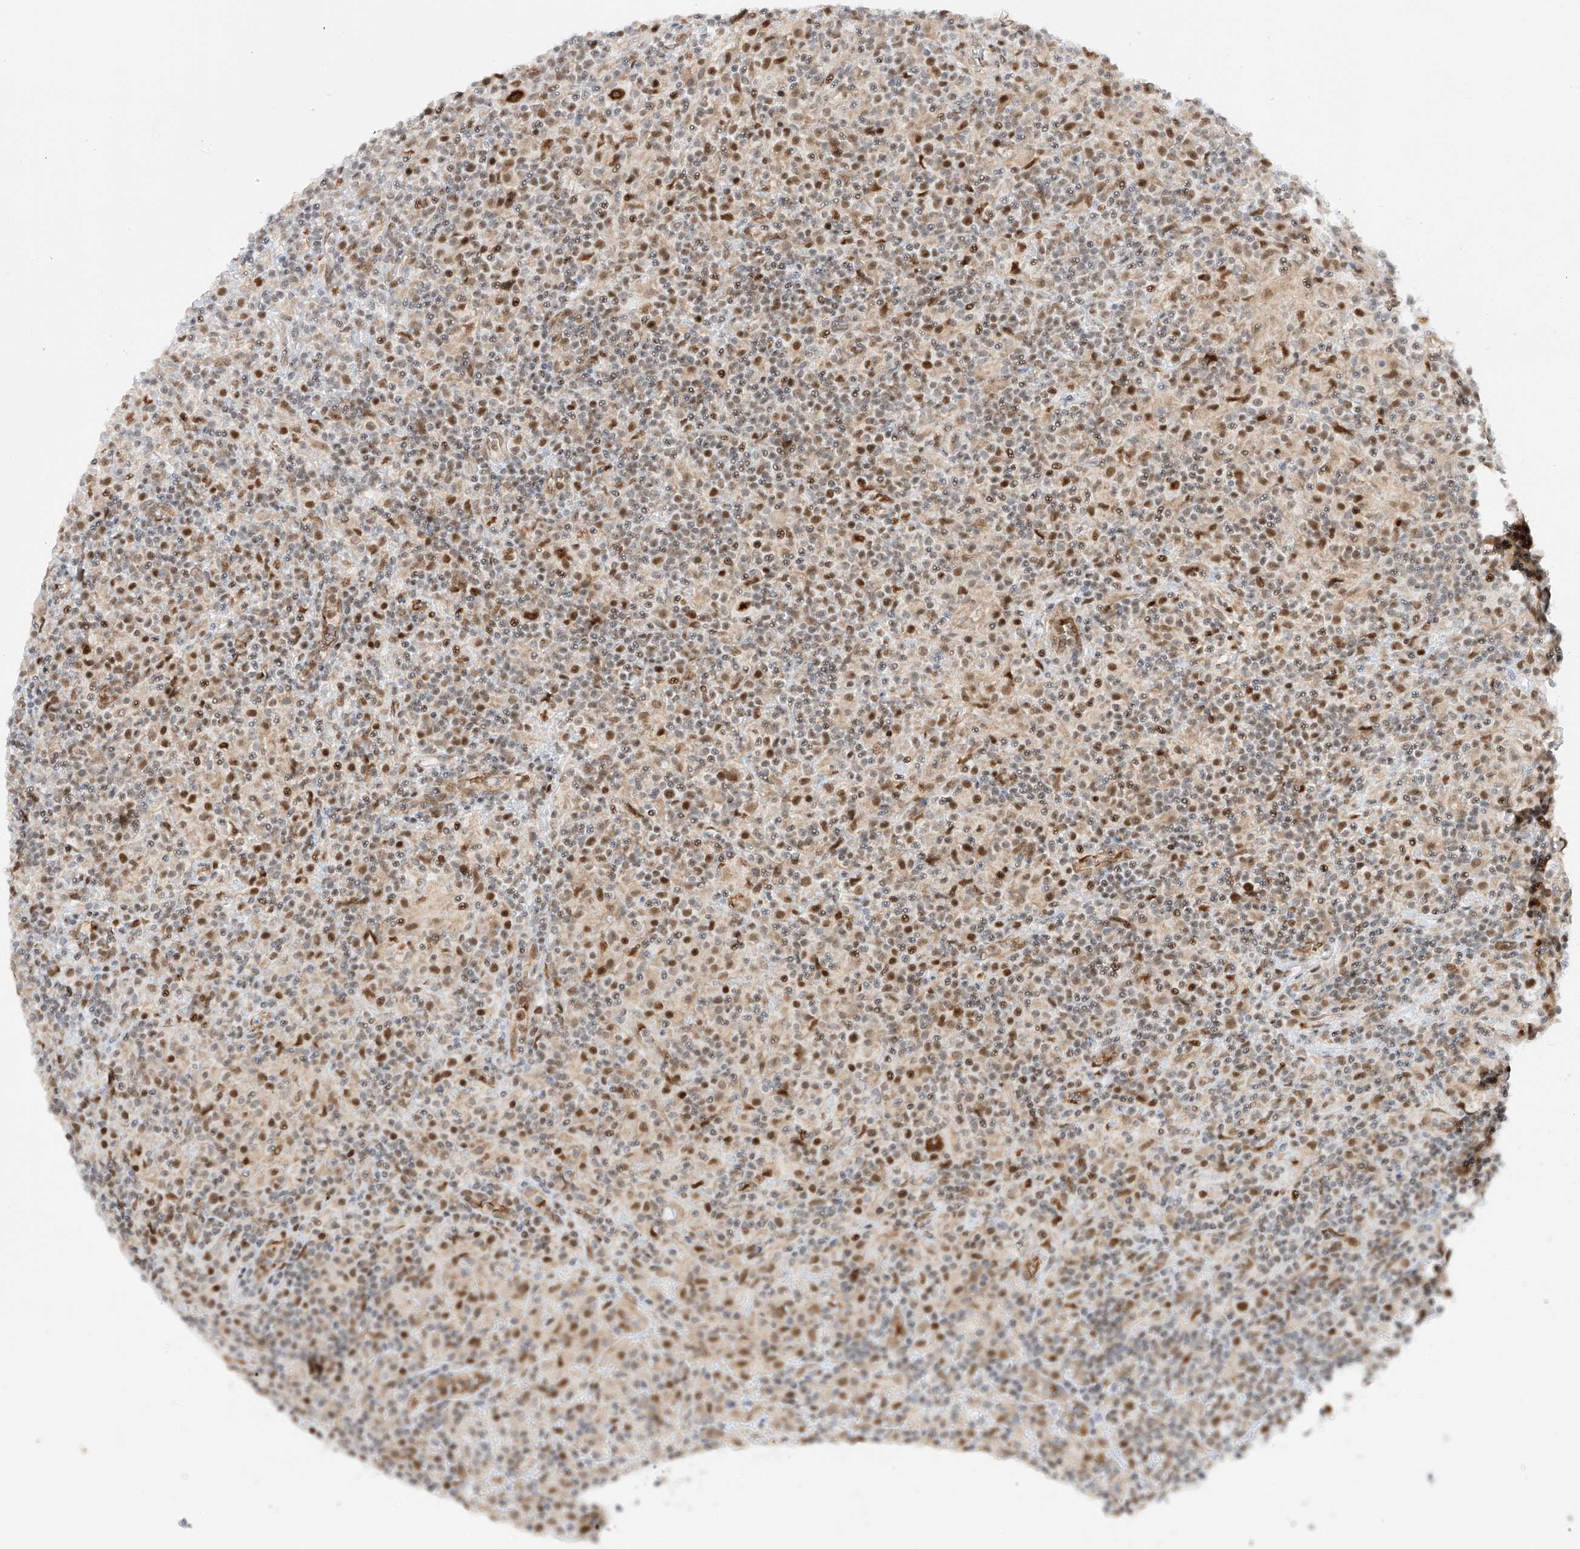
{"staining": {"intensity": "strong", "quantity": ">75%", "location": "nuclear"}, "tissue": "lymphoma", "cell_type": "Tumor cells", "image_type": "cancer", "snomed": [{"axis": "morphology", "description": "Hodgkin's disease, NOS"}, {"axis": "topography", "description": "Lymph node"}], "caption": "An IHC image of neoplastic tissue is shown. Protein staining in brown highlights strong nuclear positivity in lymphoma within tumor cells.", "gene": "POGK", "patient": {"sex": "male", "age": 70}}